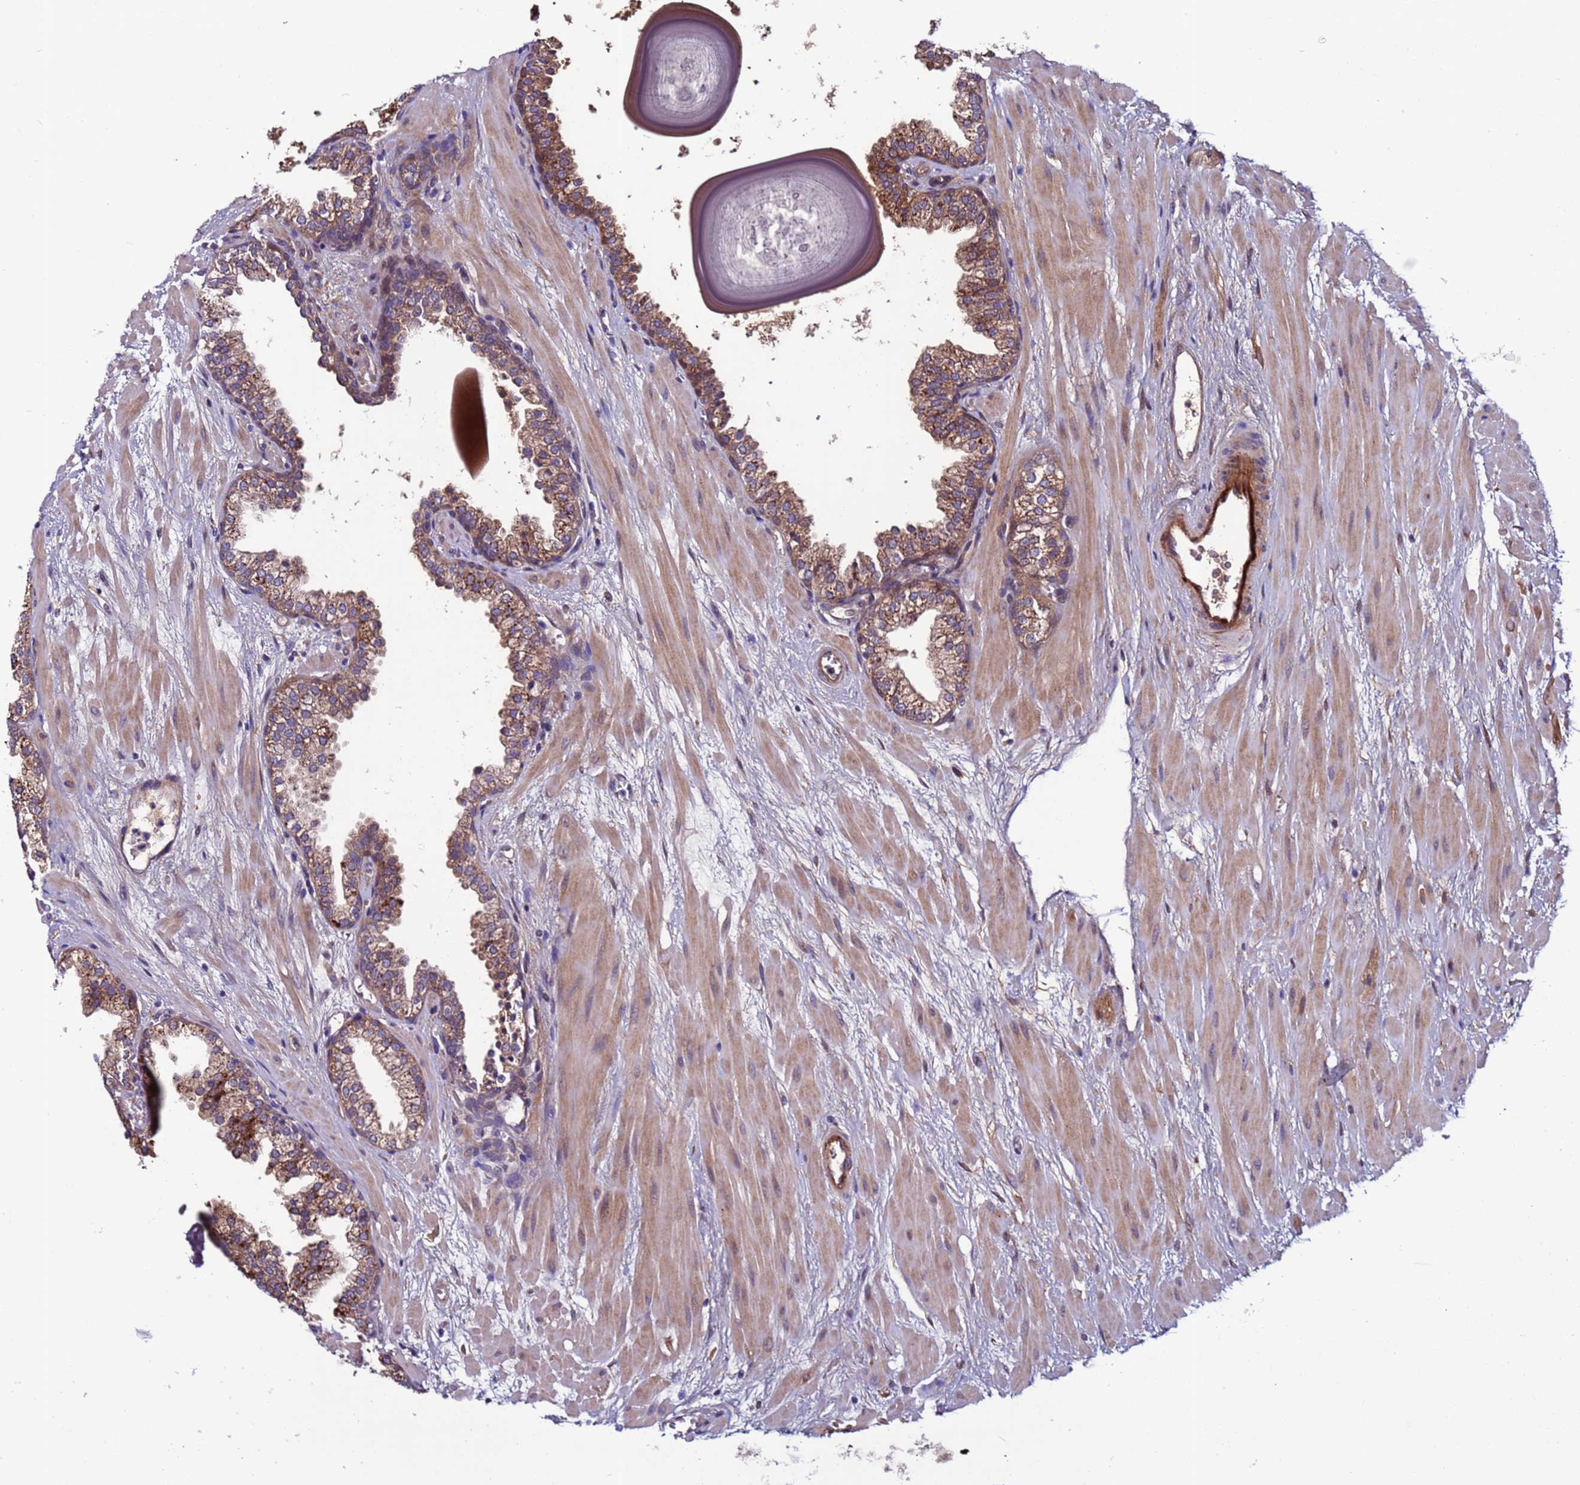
{"staining": {"intensity": "moderate", "quantity": ">75%", "location": "cytoplasmic/membranous"}, "tissue": "prostate", "cell_type": "Glandular cells", "image_type": "normal", "snomed": [{"axis": "morphology", "description": "Normal tissue, NOS"}, {"axis": "topography", "description": "Prostate"}], "caption": "Immunohistochemical staining of unremarkable prostate shows moderate cytoplasmic/membranous protein positivity in about >75% of glandular cells.", "gene": "C8G", "patient": {"sex": "male", "age": 48}}